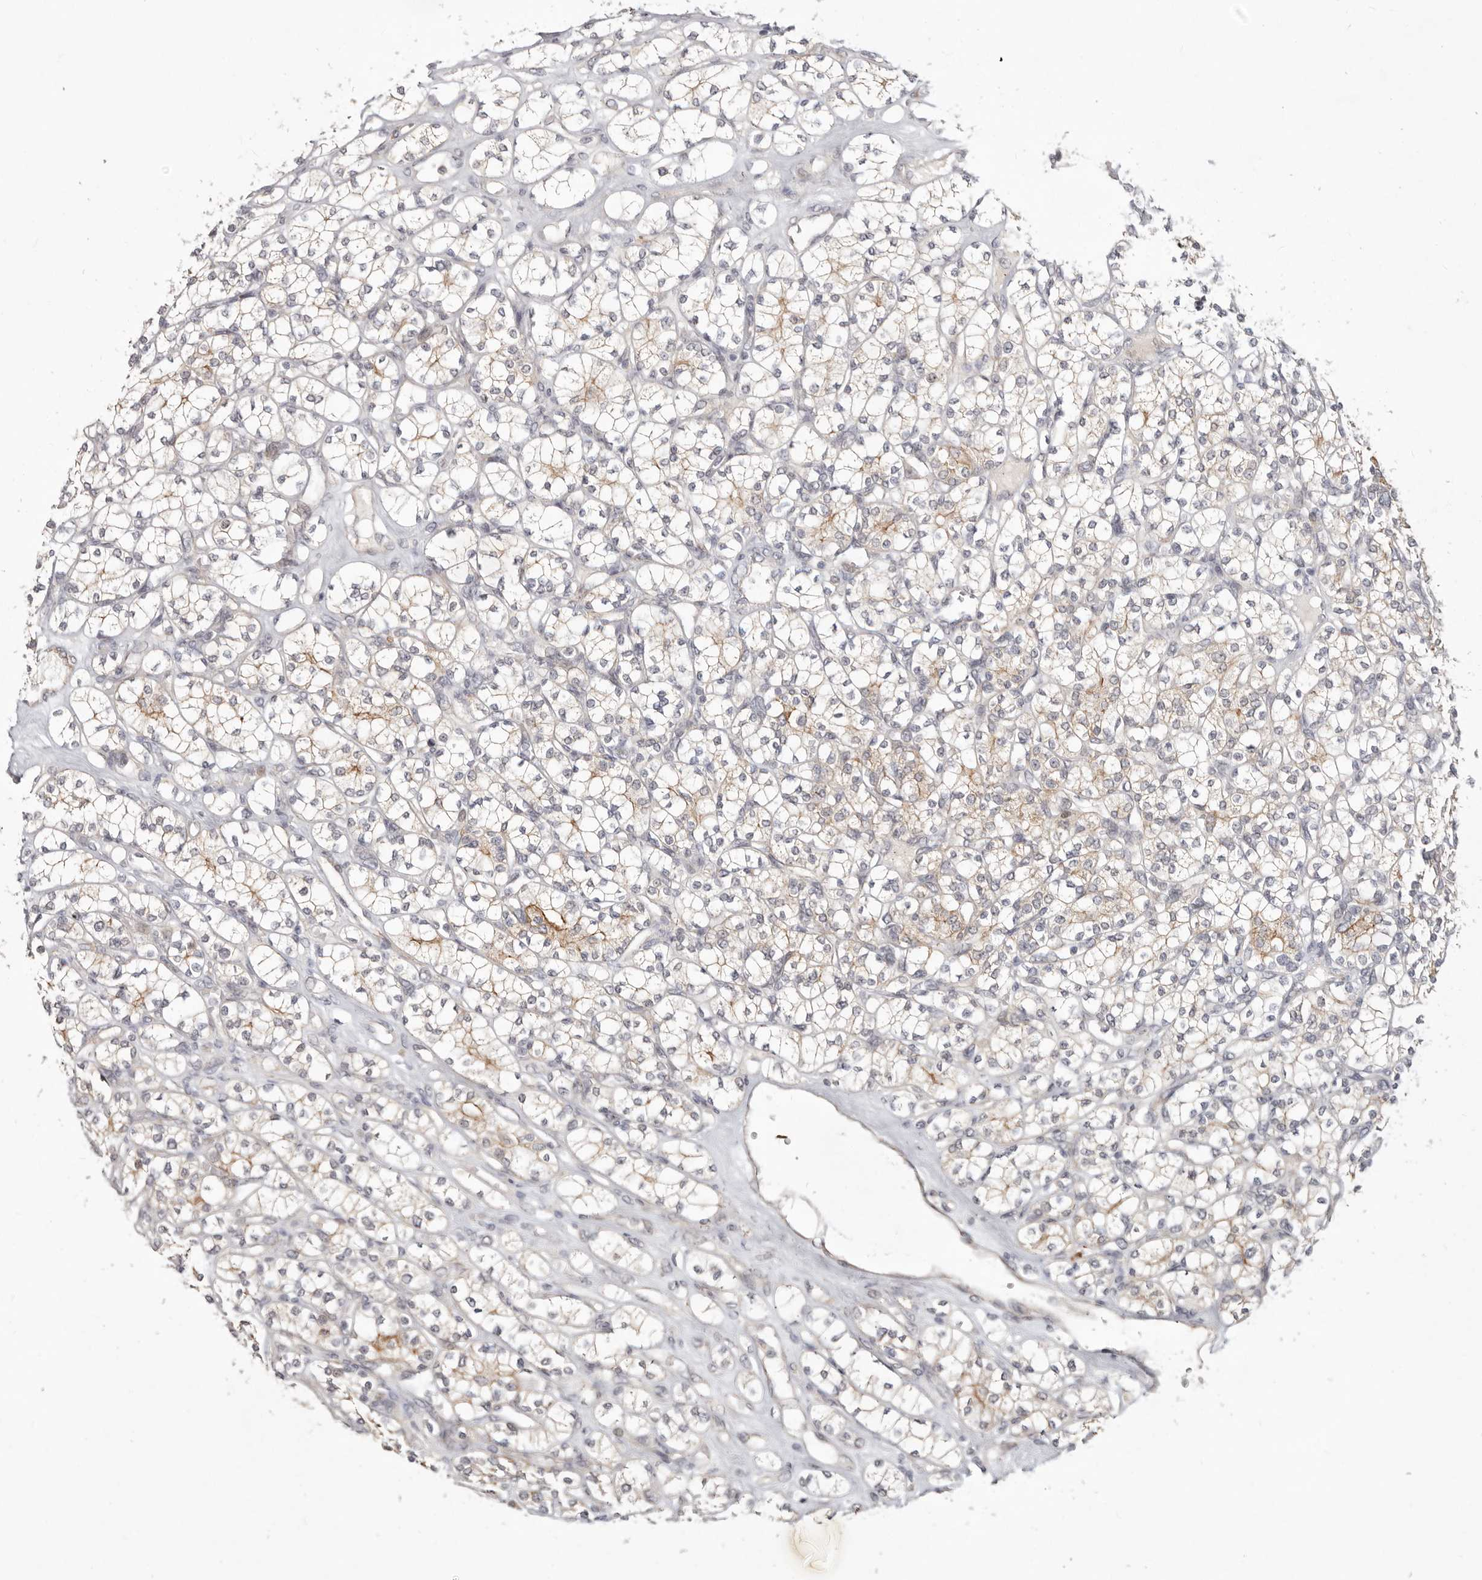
{"staining": {"intensity": "weak", "quantity": "25%-75%", "location": "cytoplasmic/membranous"}, "tissue": "renal cancer", "cell_type": "Tumor cells", "image_type": "cancer", "snomed": [{"axis": "morphology", "description": "Adenocarcinoma, NOS"}, {"axis": "topography", "description": "Kidney"}], "caption": "Tumor cells display weak cytoplasmic/membranous positivity in about 25%-75% of cells in renal cancer (adenocarcinoma).", "gene": "SZT2", "patient": {"sex": "male", "age": 77}}